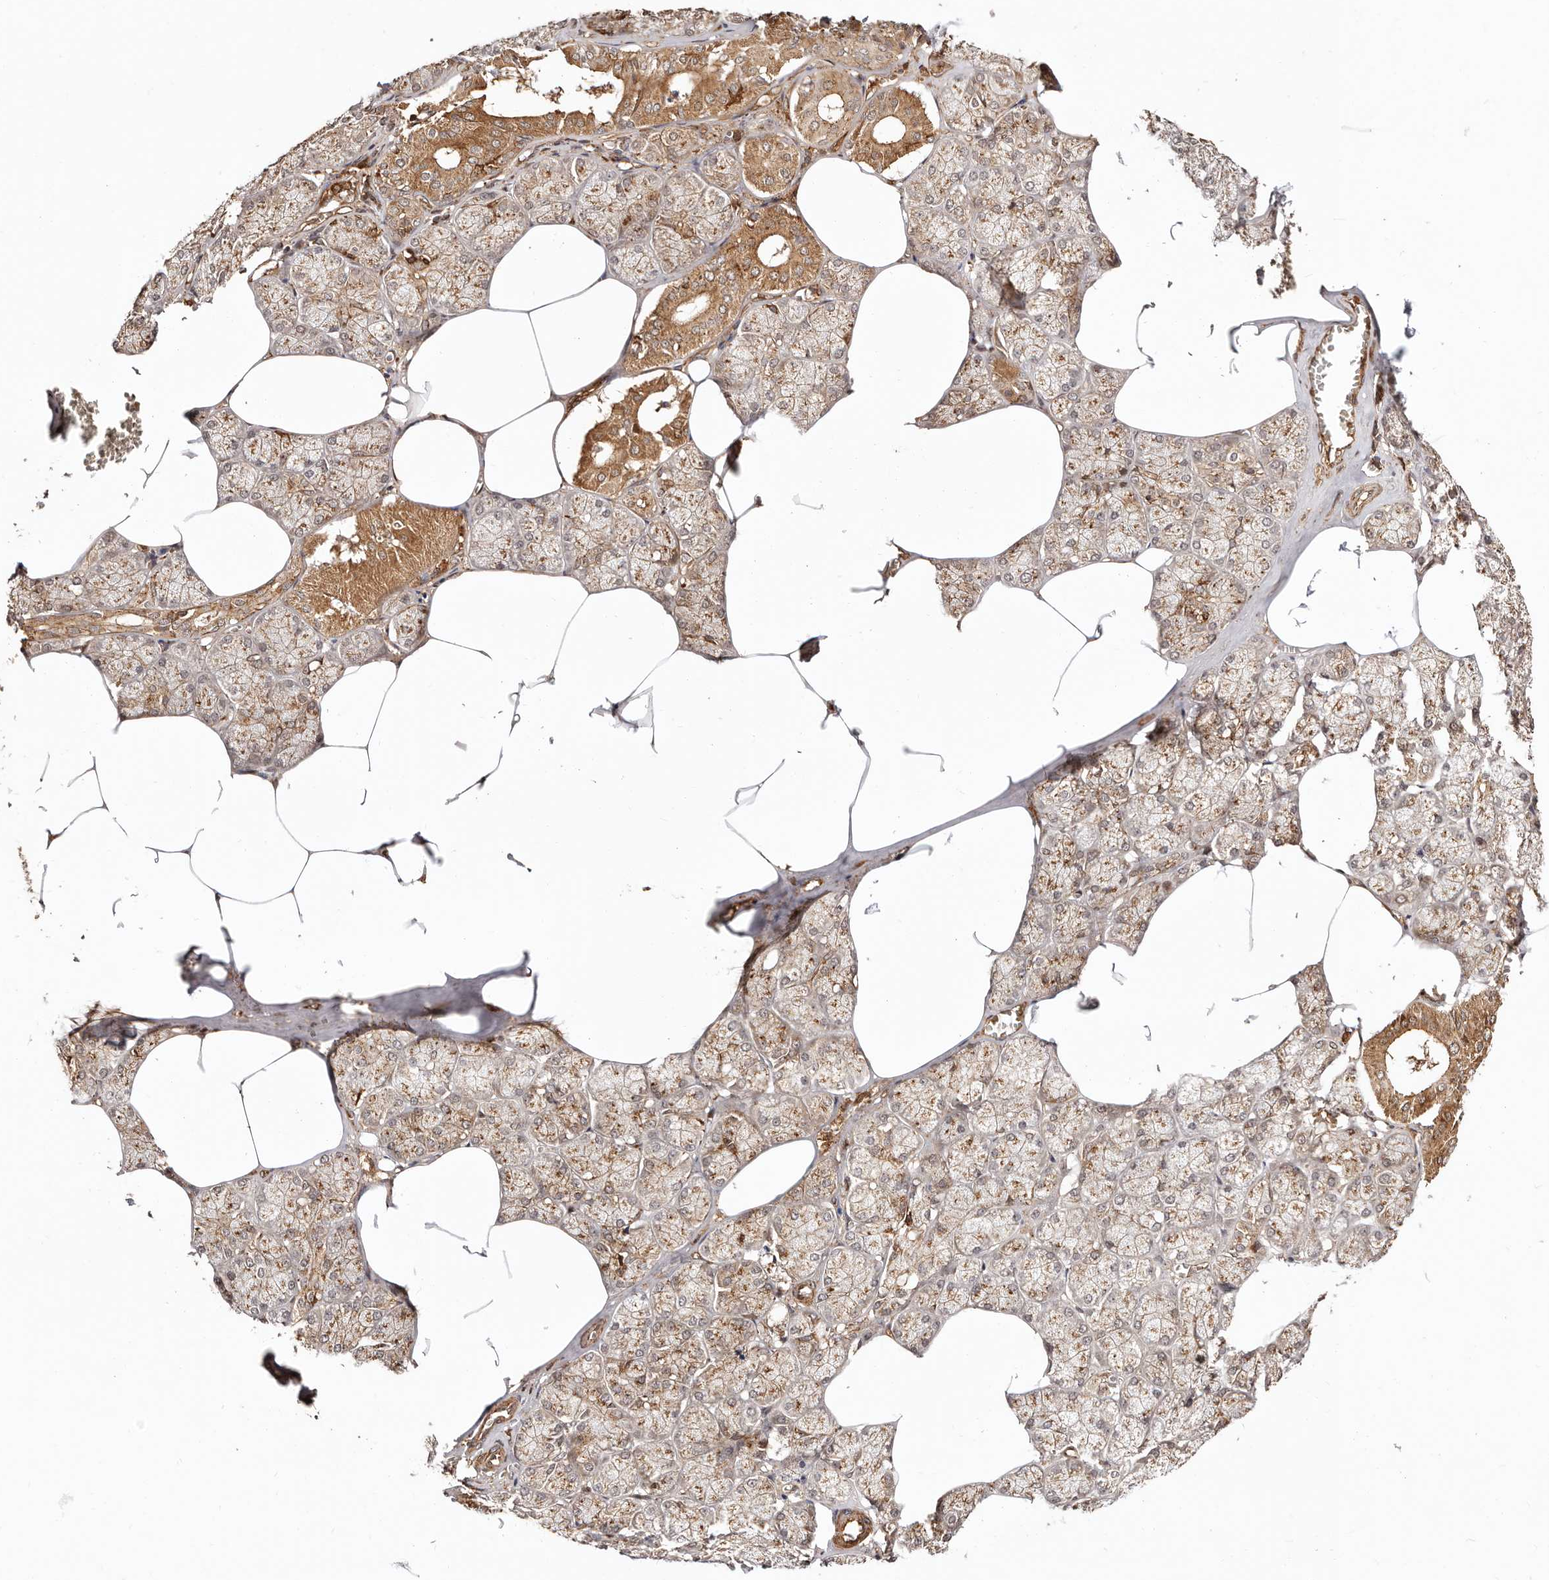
{"staining": {"intensity": "moderate", "quantity": "25%-75%", "location": "cytoplasmic/membranous"}, "tissue": "salivary gland", "cell_type": "Glandular cells", "image_type": "normal", "snomed": [{"axis": "morphology", "description": "Normal tissue, NOS"}, {"axis": "topography", "description": "Salivary gland"}], "caption": "Immunohistochemical staining of unremarkable human salivary gland demonstrates 25%-75% levels of moderate cytoplasmic/membranous protein positivity in approximately 25%-75% of glandular cells. Immunohistochemistry stains the protein in brown and the nuclei are stained blue.", "gene": "MAPK1", "patient": {"sex": "male", "age": 62}}